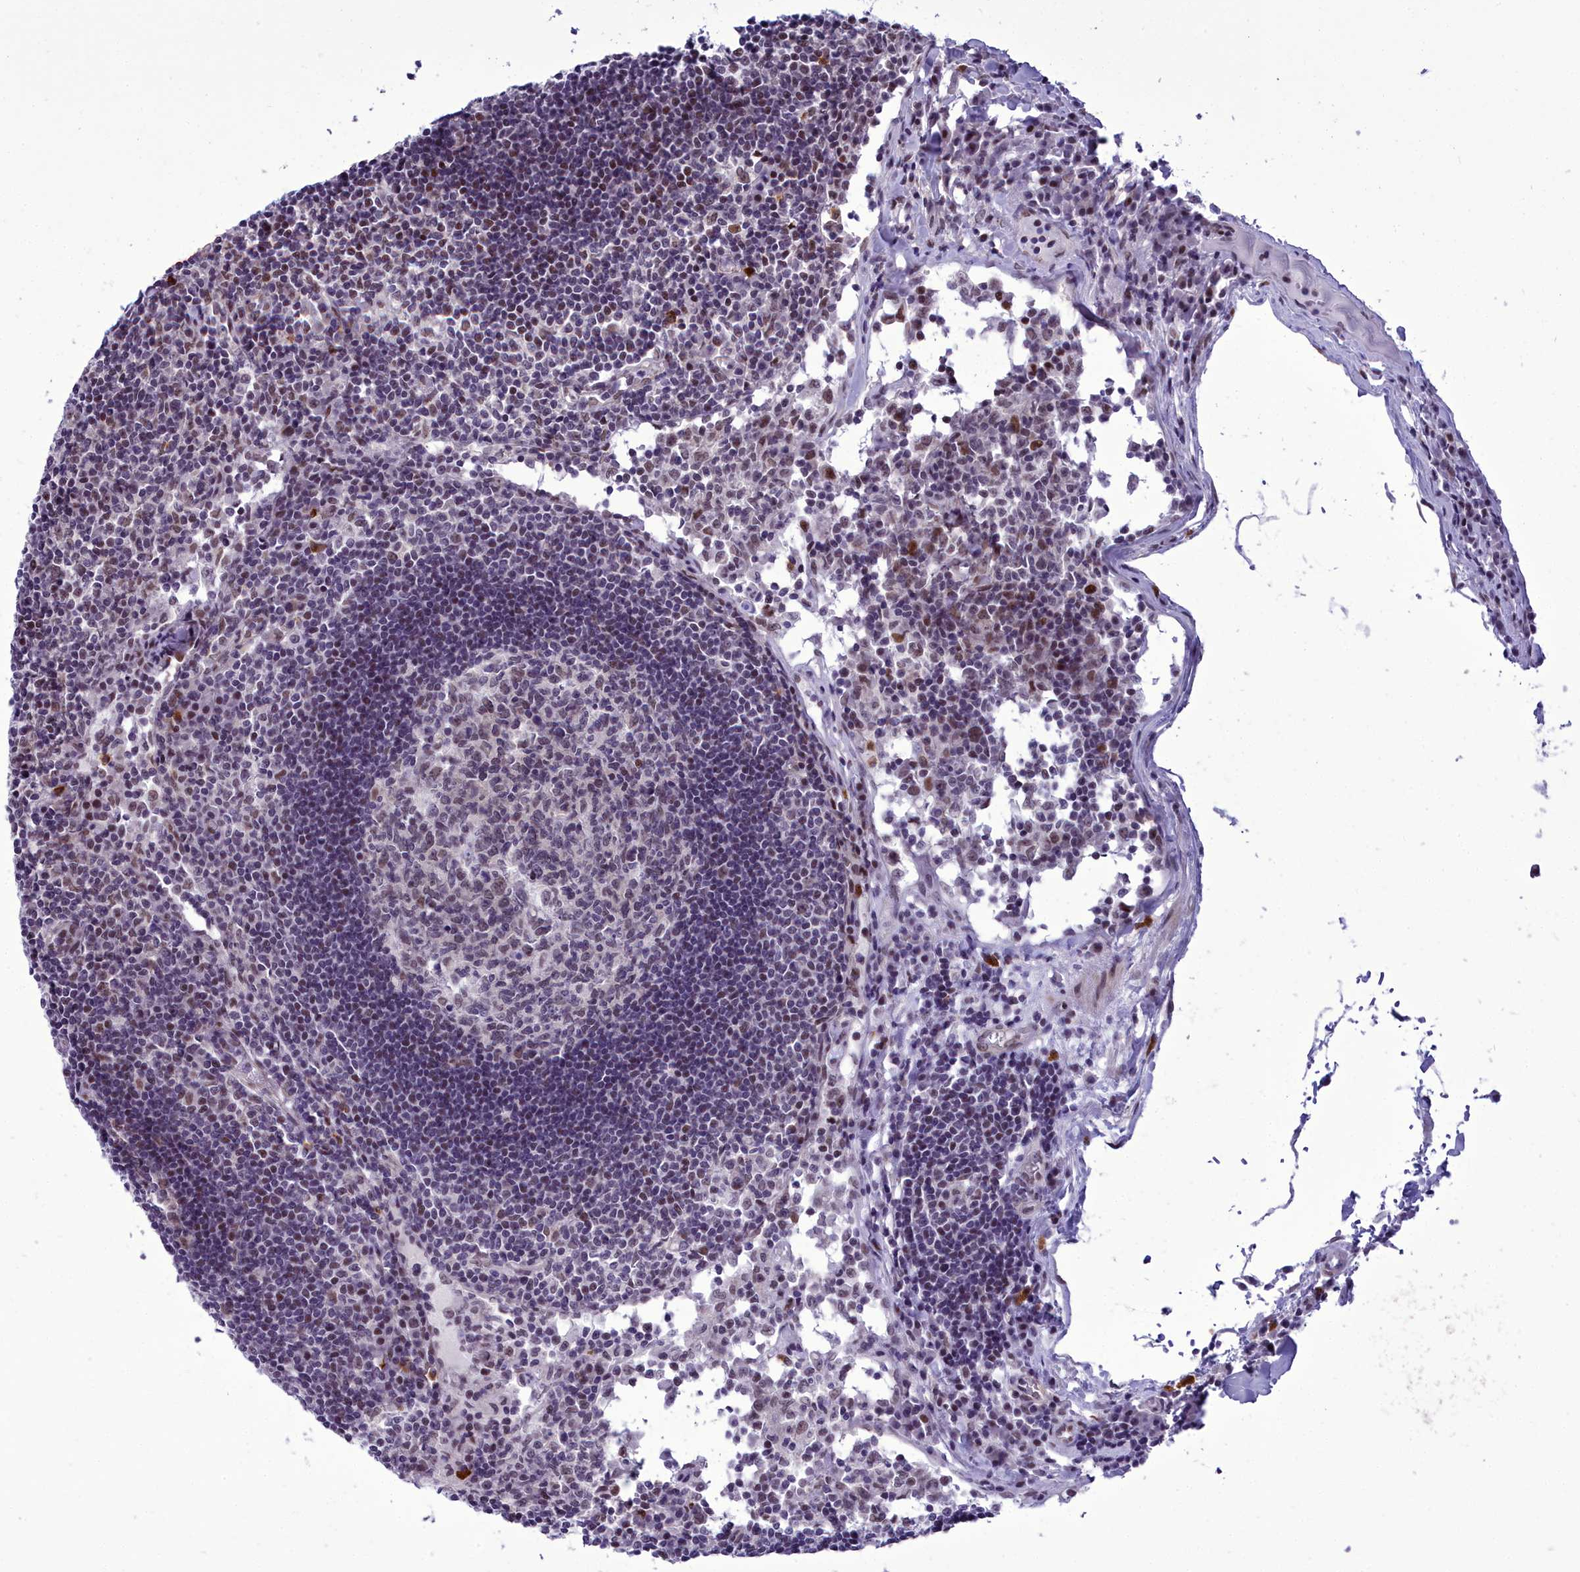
{"staining": {"intensity": "moderate", "quantity": "25%-75%", "location": "nuclear"}, "tissue": "lymph node", "cell_type": "Germinal center cells", "image_type": "normal", "snomed": [{"axis": "morphology", "description": "Normal tissue, NOS"}, {"axis": "topography", "description": "Lymph node"}], "caption": "Immunohistochemical staining of unremarkable human lymph node reveals medium levels of moderate nuclear positivity in about 25%-75% of germinal center cells.", "gene": "CEACAM19", "patient": {"sex": "female", "age": 55}}